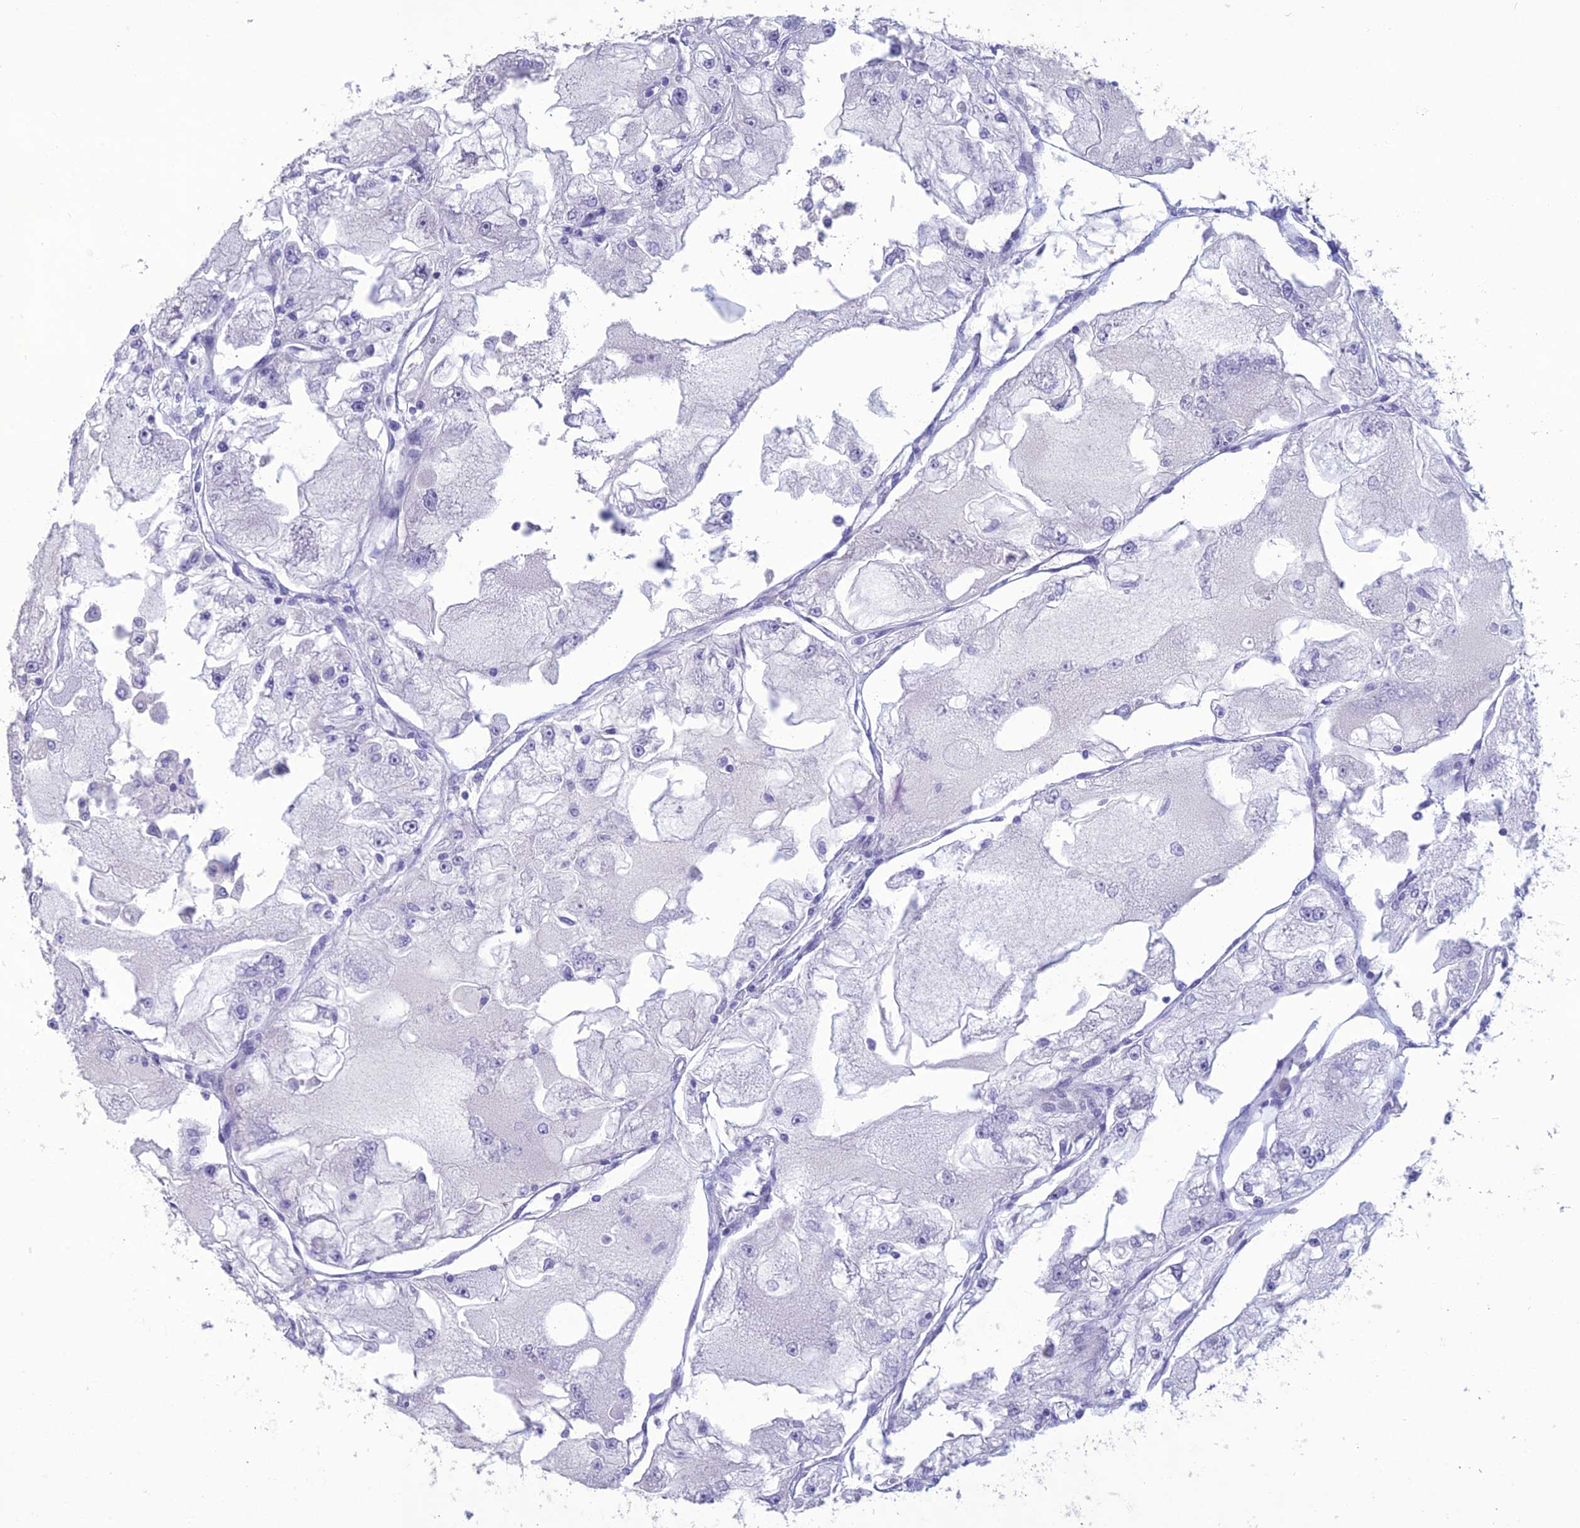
{"staining": {"intensity": "negative", "quantity": "none", "location": "none"}, "tissue": "renal cancer", "cell_type": "Tumor cells", "image_type": "cancer", "snomed": [{"axis": "morphology", "description": "Adenocarcinoma, NOS"}, {"axis": "topography", "description": "Kidney"}], "caption": "This is an immunohistochemistry micrograph of renal cancer. There is no expression in tumor cells.", "gene": "OR56B1", "patient": {"sex": "female", "age": 72}}